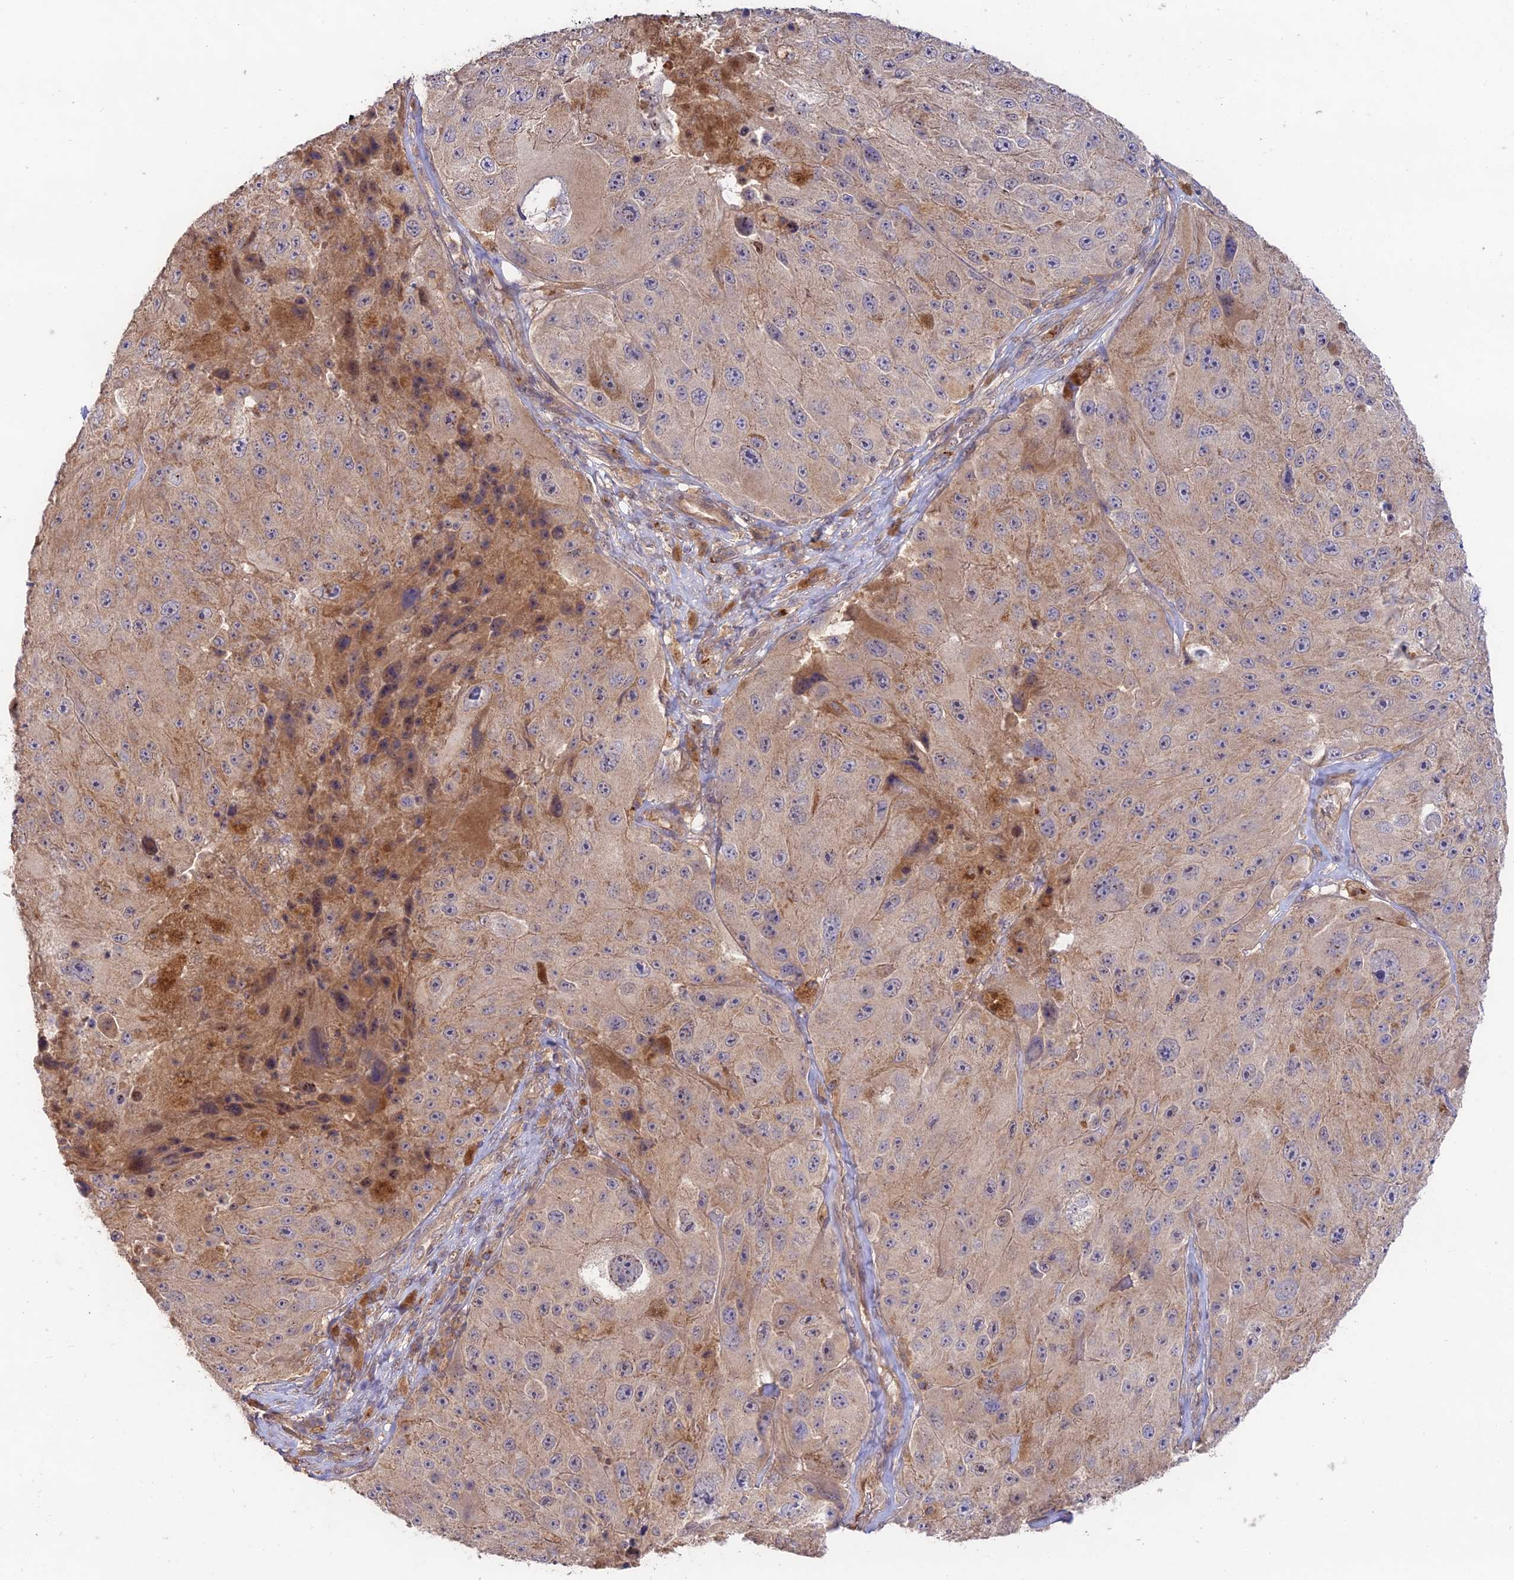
{"staining": {"intensity": "weak", "quantity": "25%-75%", "location": "cytoplasmic/membranous"}, "tissue": "melanoma", "cell_type": "Tumor cells", "image_type": "cancer", "snomed": [{"axis": "morphology", "description": "Malignant melanoma, Metastatic site"}, {"axis": "topography", "description": "Lymph node"}], "caption": "Tumor cells exhibit low levels of weak cytoplasmic/membranous positivity in approximately 25%-75% of cells in malignant melanoma (metastatic site).", "gene": "CLCF1", "patient": {"sex": "male", "age": 62}}